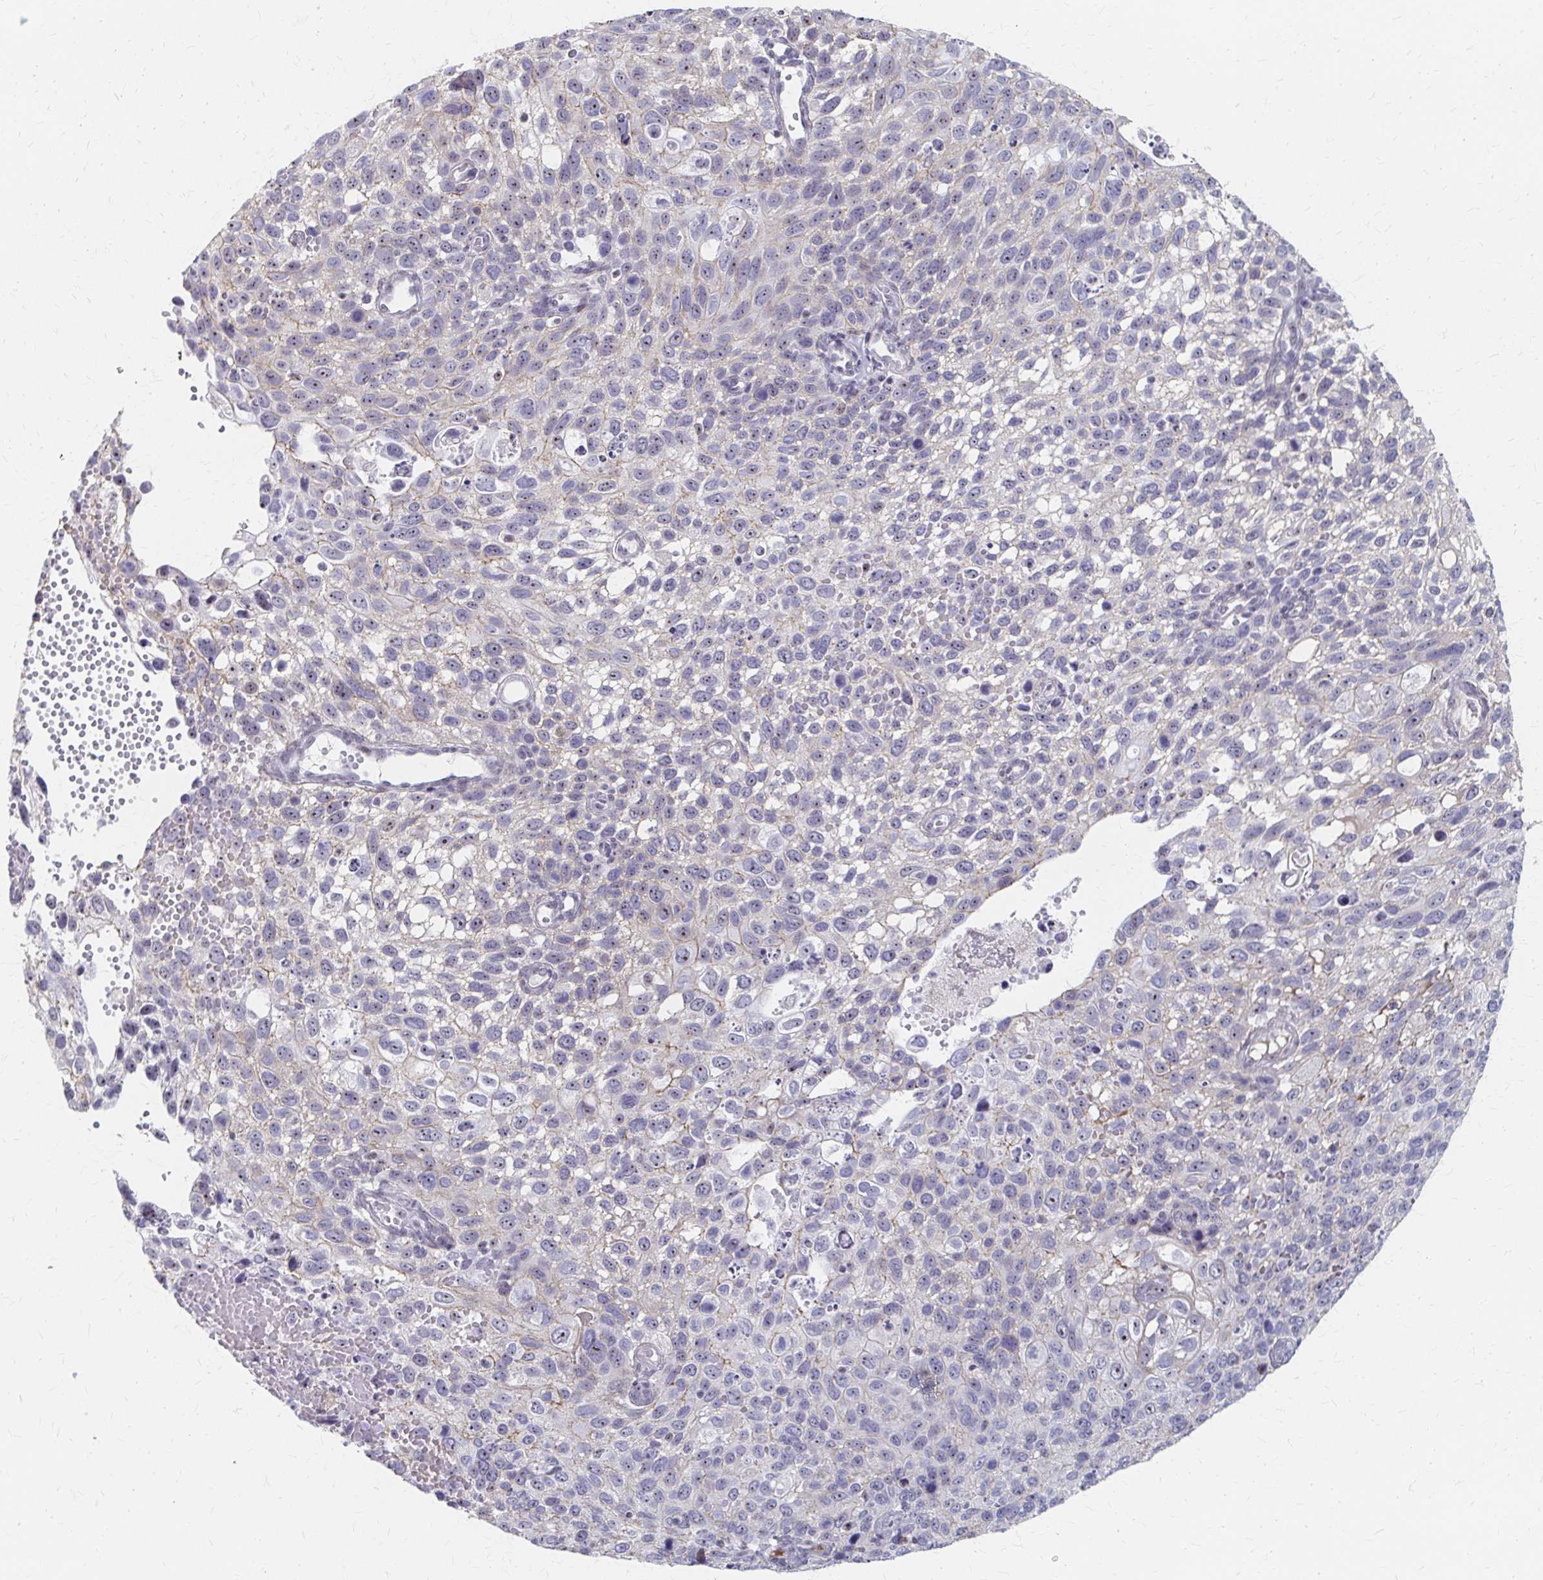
{"staining": {"intensity": "negative", "quantity": "none", "location": "none"}, "tissue": "cervical cancer", "cell_type": "Tumor cells", "image_type": "cancer", "snomed": [{"axis": "morphology", "description": "Squamous cell carcinoma, NOS"}, {"axis": "topography", "description": "Cervix"}], "caption": "This image is of cervical squamous cell carcinoma stained with immunohistochemistry to label a protein in brown with the nuclei are counter-stained blue. There is no expression in tumor cells.", "gene": "PES1", "patient": {"sex": "female", "age": 70}}